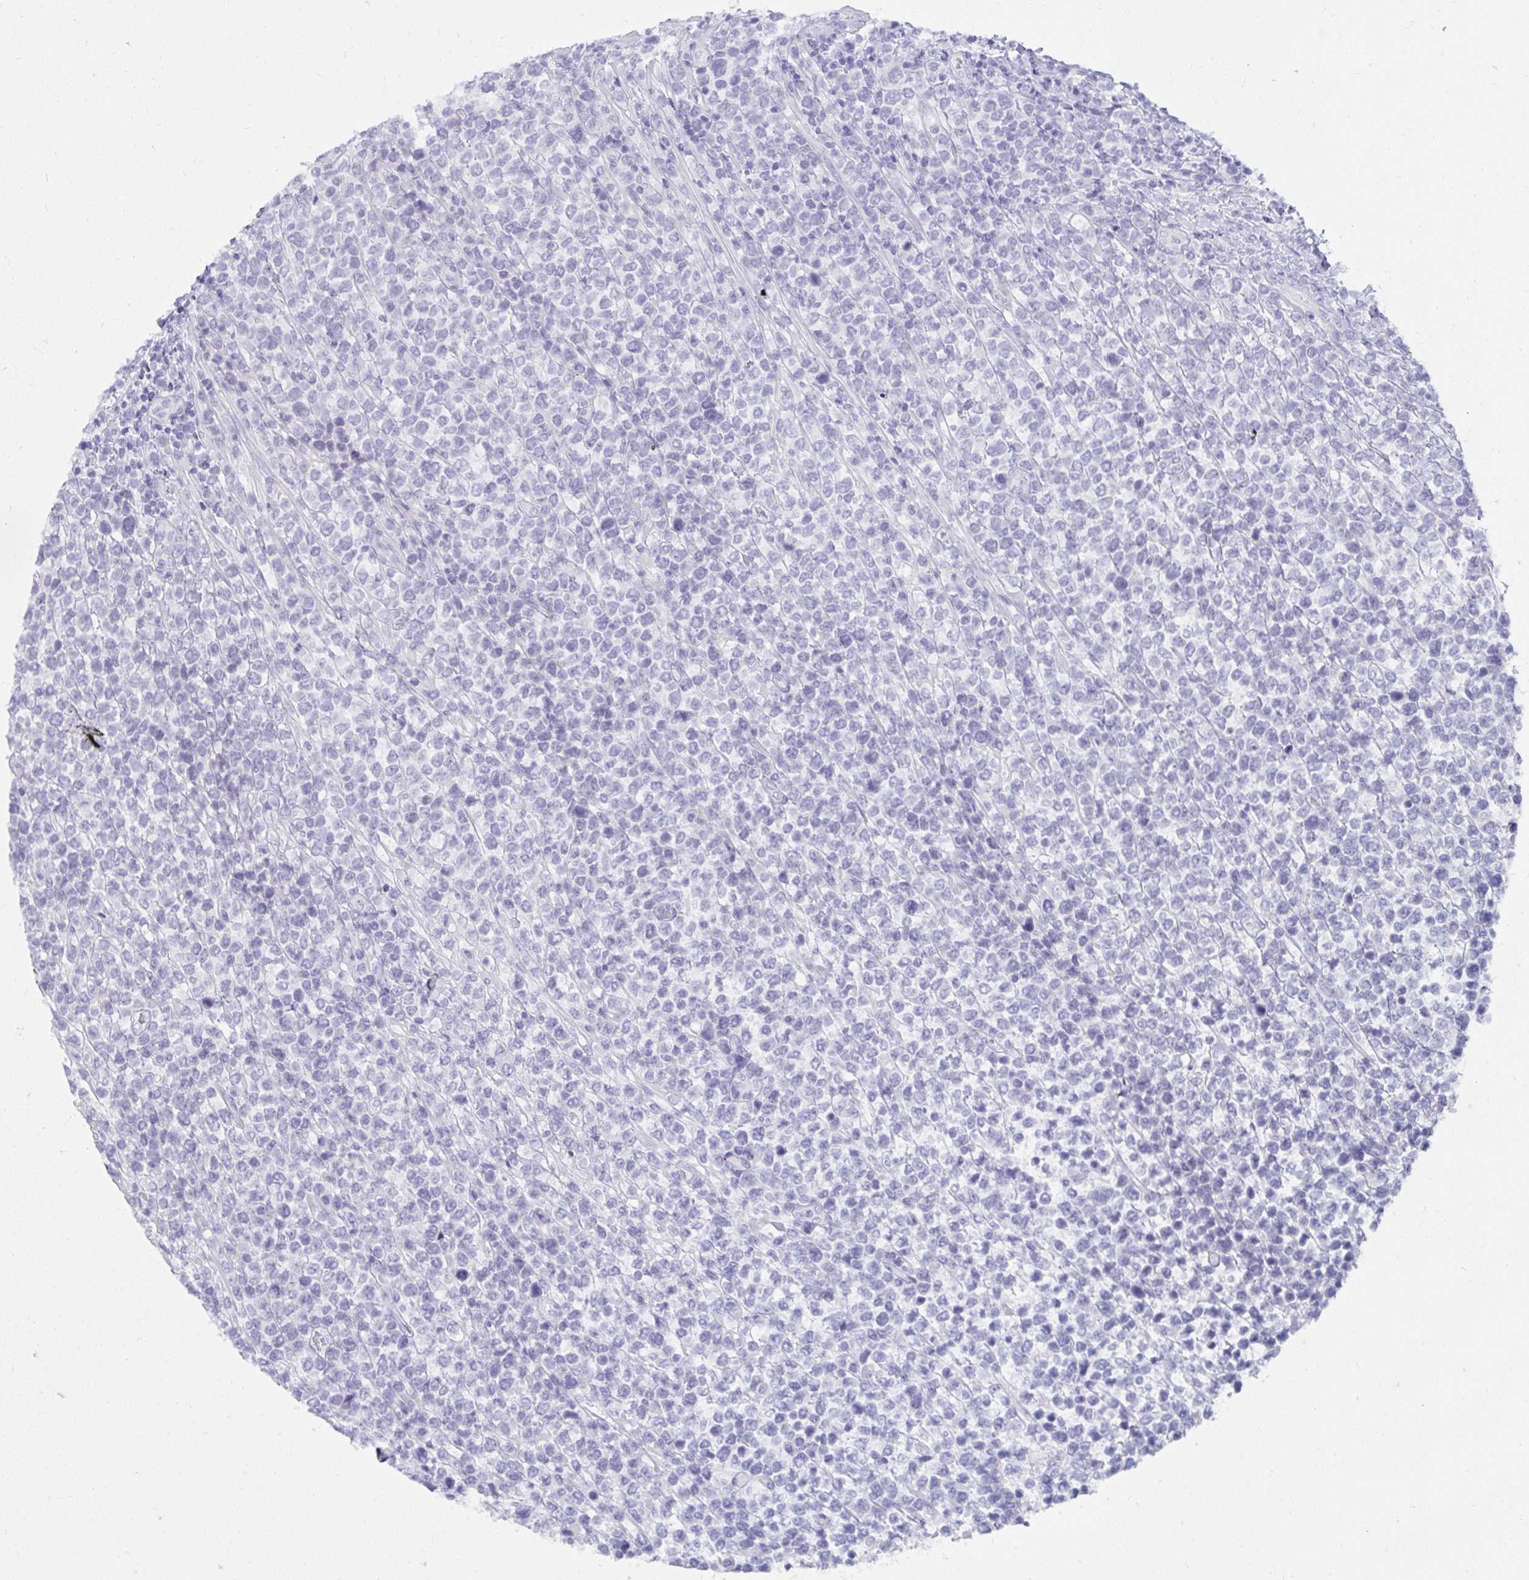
{"staining": {"intensity": "negative", "quantity": "none", "location": "none"}, "tissue": "lymphoma", "cell_type": "Tumor cells", "image_type": "cancer", "snomed": [{"axis": "morphology", "description": "Malignant lymphoma, non-Hodgkin's type, High grade"}, {"axis": "topography", "description": "Soft tissue"}], "caption": "High power microscopy histopathology image of an immunohistochemistry (IHC) histopathology image of malignant lymphoma, non-Hodgkin's type (high-grade), revealing no significant staining in tumor cells.", "gene": "UGT3A2", "patient": {"sex": "female", "age": 56}}